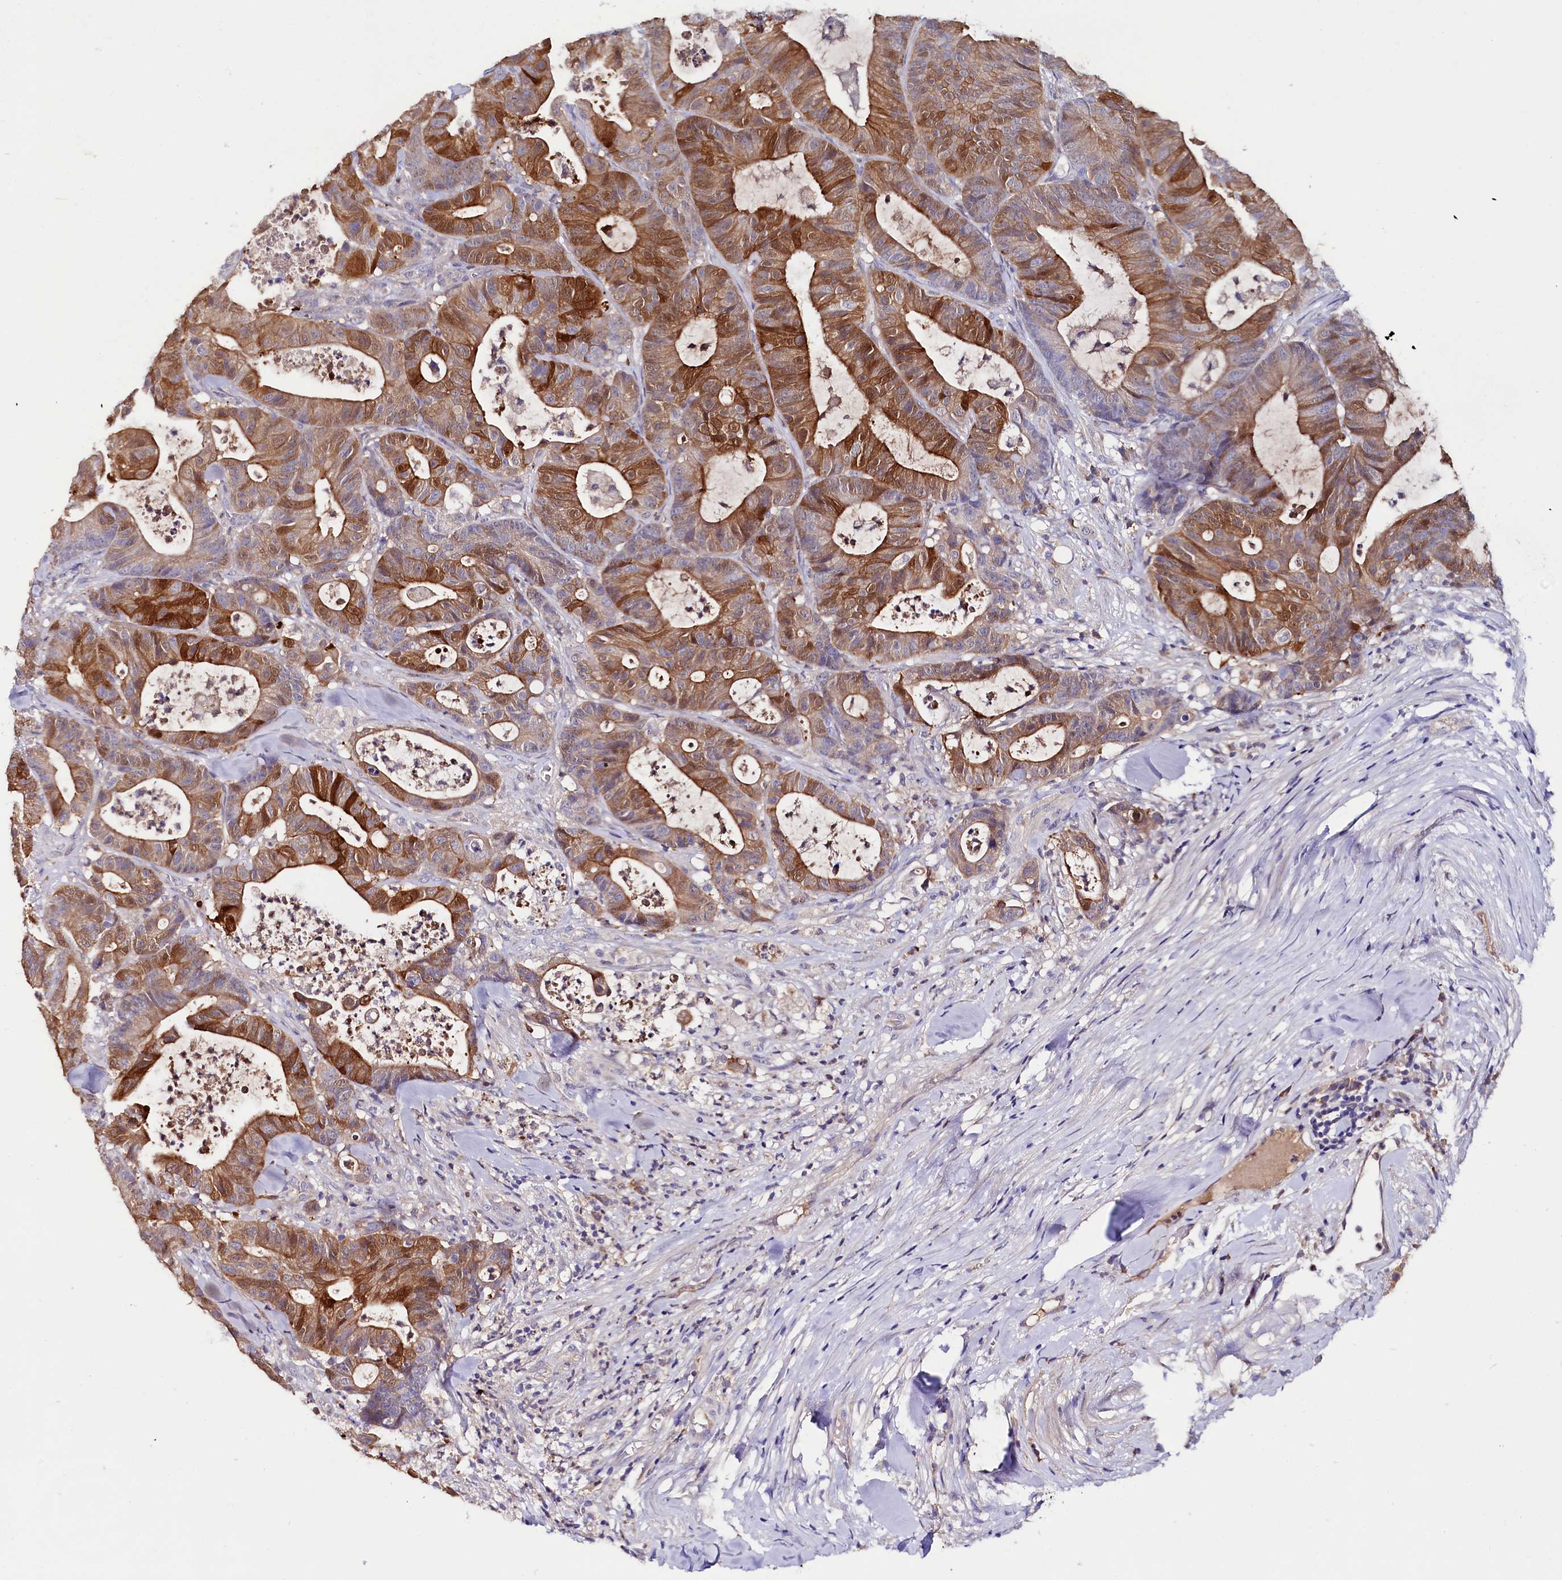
{"staining": {"intensity": "strong", "quantity": "25%-75%", "location": "cytoplasmic/membranous,nuclear"}, "tissue": "colorectal cancer", "cell_type": "Tumor cells", "image_type": "cancer", "snomed": [{"axis": "morphology", "description": "Adenocarcinoma, NOS"}, {"axis": "topography", "description": "Colon"}], "caption": "Protein expression analysis of colorectal cancer (adenocarcinoma) shows strong cytoplasmic/membranous and nuclear staining in about 25%-75% of tumor cells.", "gene": "IL17RD", "patient": {"sex": "female", "age": 84}}